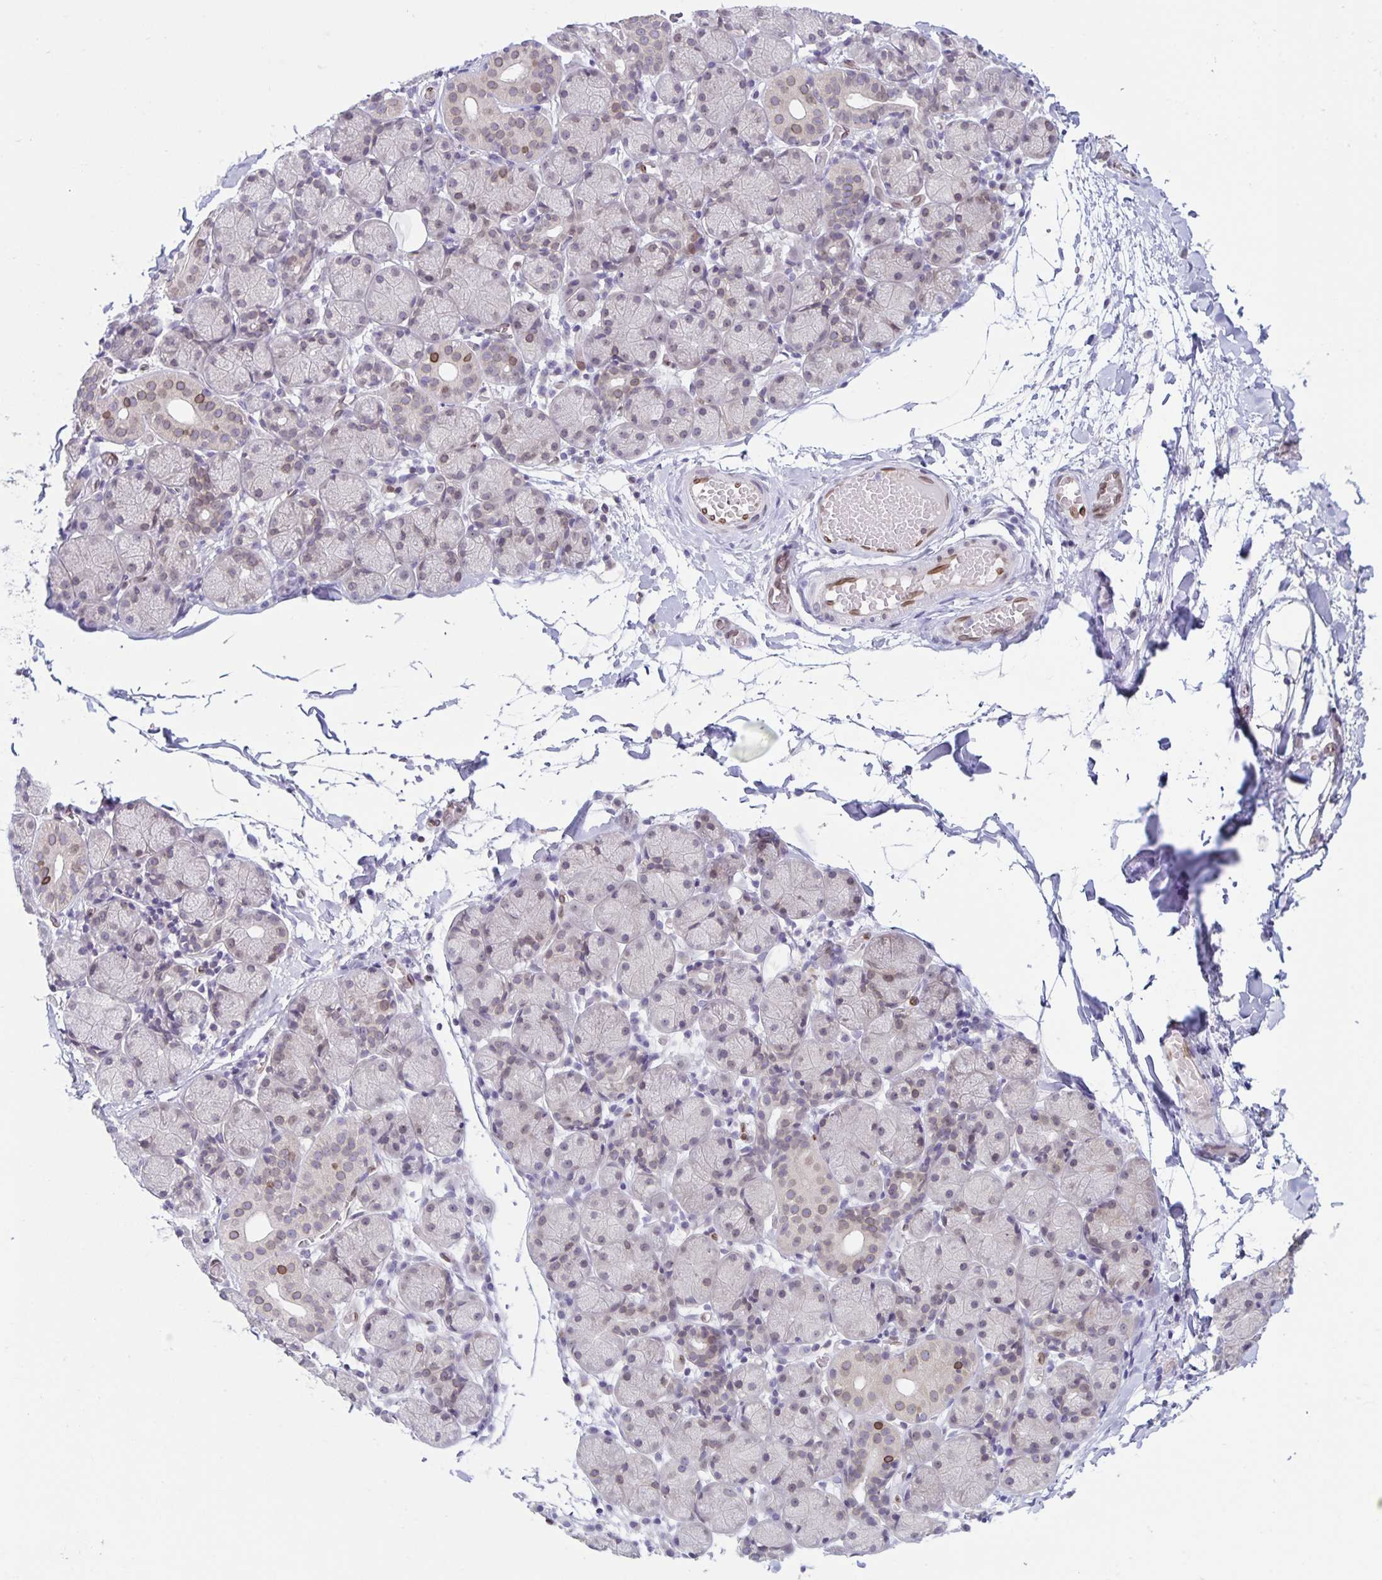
{"staining": {"intensity": "moderate", "quantity": "<25%", "location": "cytoplasmic/membranous,nuclear"}, "tissue": "salivary gland", "cell_type": "Glandular cells", "image_type": "normal", "snomed": [{"axis": "morphology", "description": "Normal tissue, NOS"}, {"axis": "topography", "description": "Salivary gland"}], "caption": "Moderate cytoplasmic/membranous,nuclear expression is identified in about <25% of glandular cells in normal salivary gland.", "gene": "SYNE2", "patient": {"sex": "female", "age": 24}}